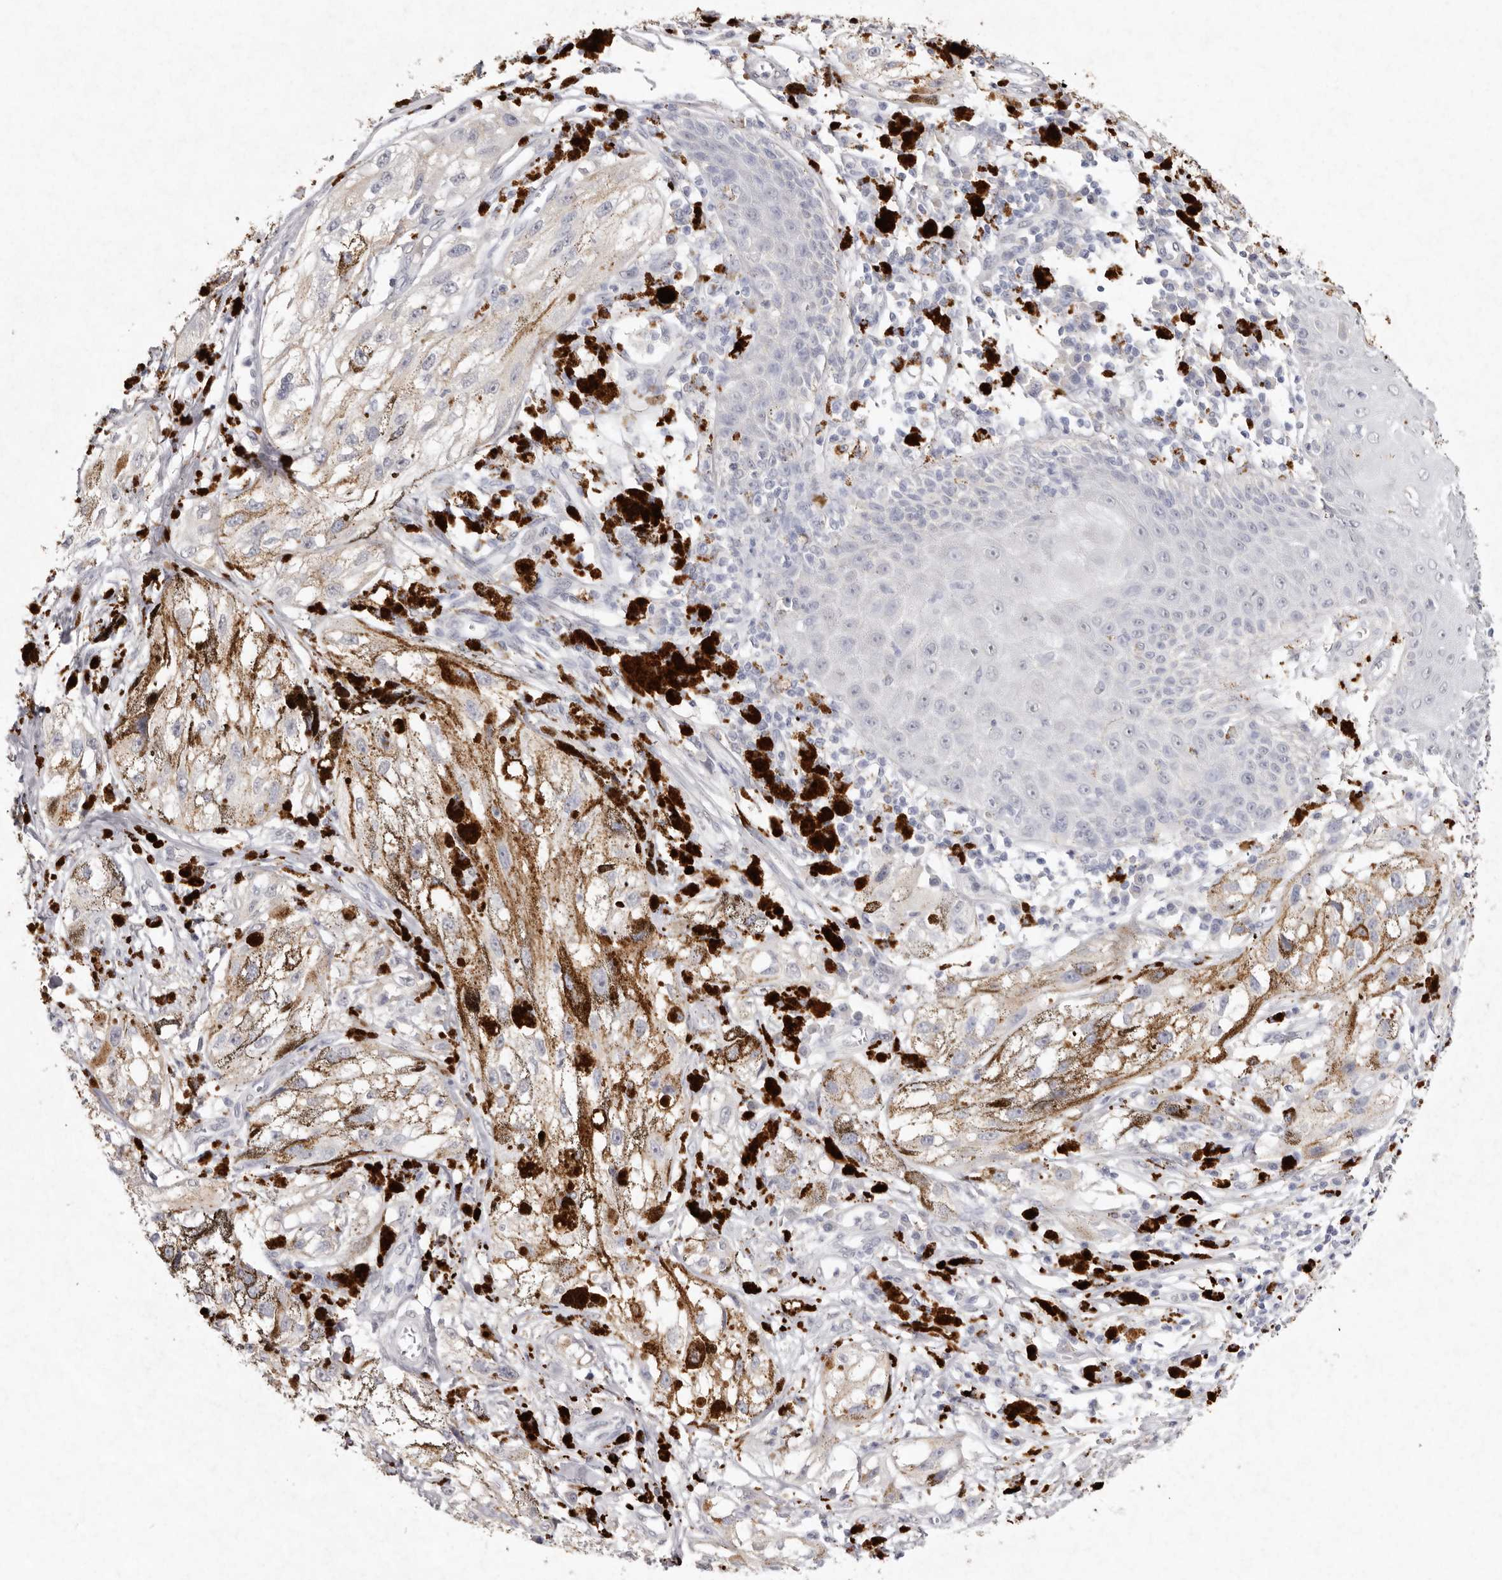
{"staining": {"intensity": "negative", "quantity": "none", "location": "none"}, "tissue": "melanoma", "cell_type": "Tumor cells", "image_type": "cancer", "snomed": [{"axis": "morphology", "description": "Malignant melanoma, NOS"}, {"axis": "topography", "description": "Skin"}], "caption": "IHC histopathology image of malignant melanoma stained for a protein (brown), which demonstrates no positivity in tumor cells. Brightfield microscopy of IHC stained with DAB (brown) and hematoxylin (blue), captured at high magnification.", "gene": "FAM185A", "patient": {"sex": "male", "age": 88}}